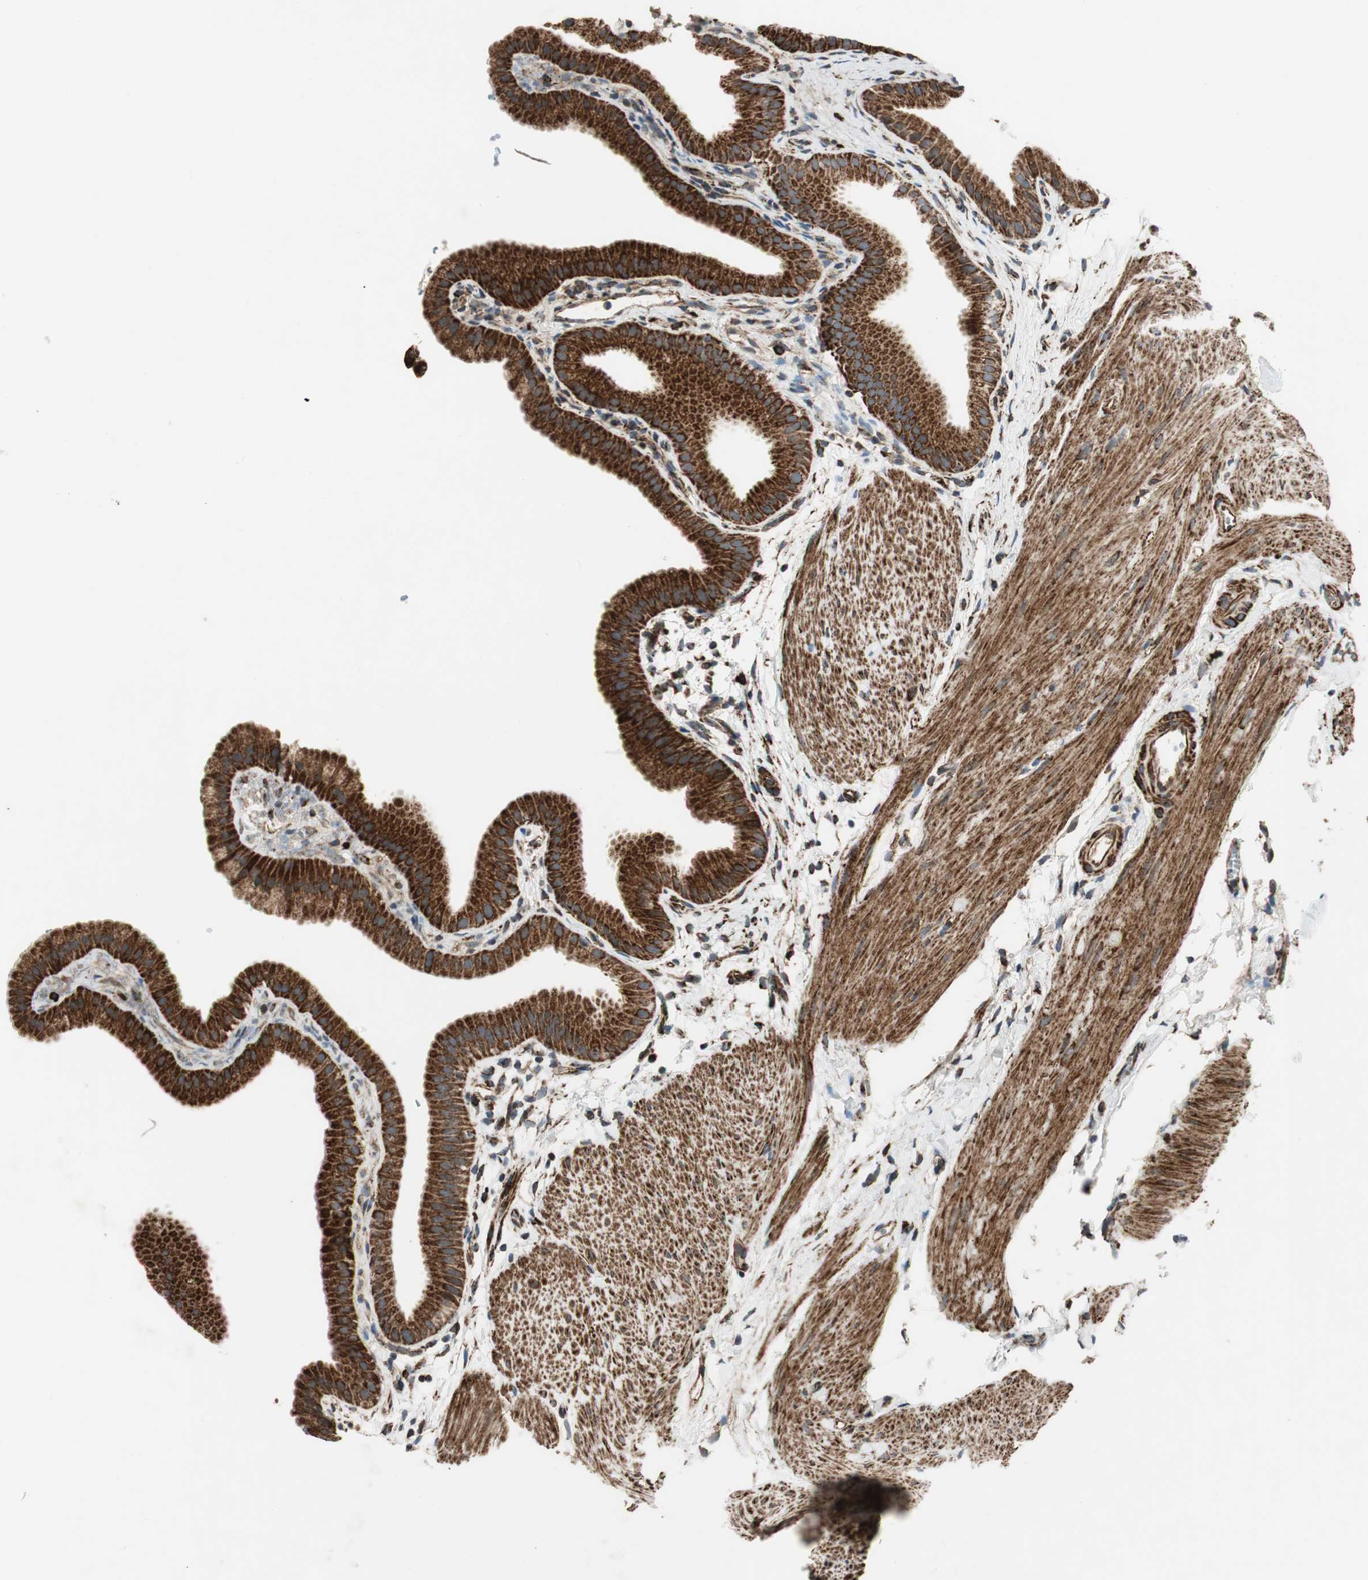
{"staining": {"intensity": "strong", "quantity": ">75%", "location": "cytoplasmic/membranous"}, "tissue": "gallbladder", "cell_type": "Glandular cells", "image_type": "normal", "snomed": [{"axis": "morphology", "description": "Normal tissue, NOS"}, {"axis": "topography", "description": "Gallbladder"}], "caption": "Glandular cells show high levels of strong cytoplasmic/membranous staining in approximately >75% of cells in unremarkable gallbladder. (DAB (3,3'-diaminobenzidine) = brown stain, brightfield microscopy at high magnification).", "gene": "AKAP1", "patient": {"sex": "female", "age": 64}}